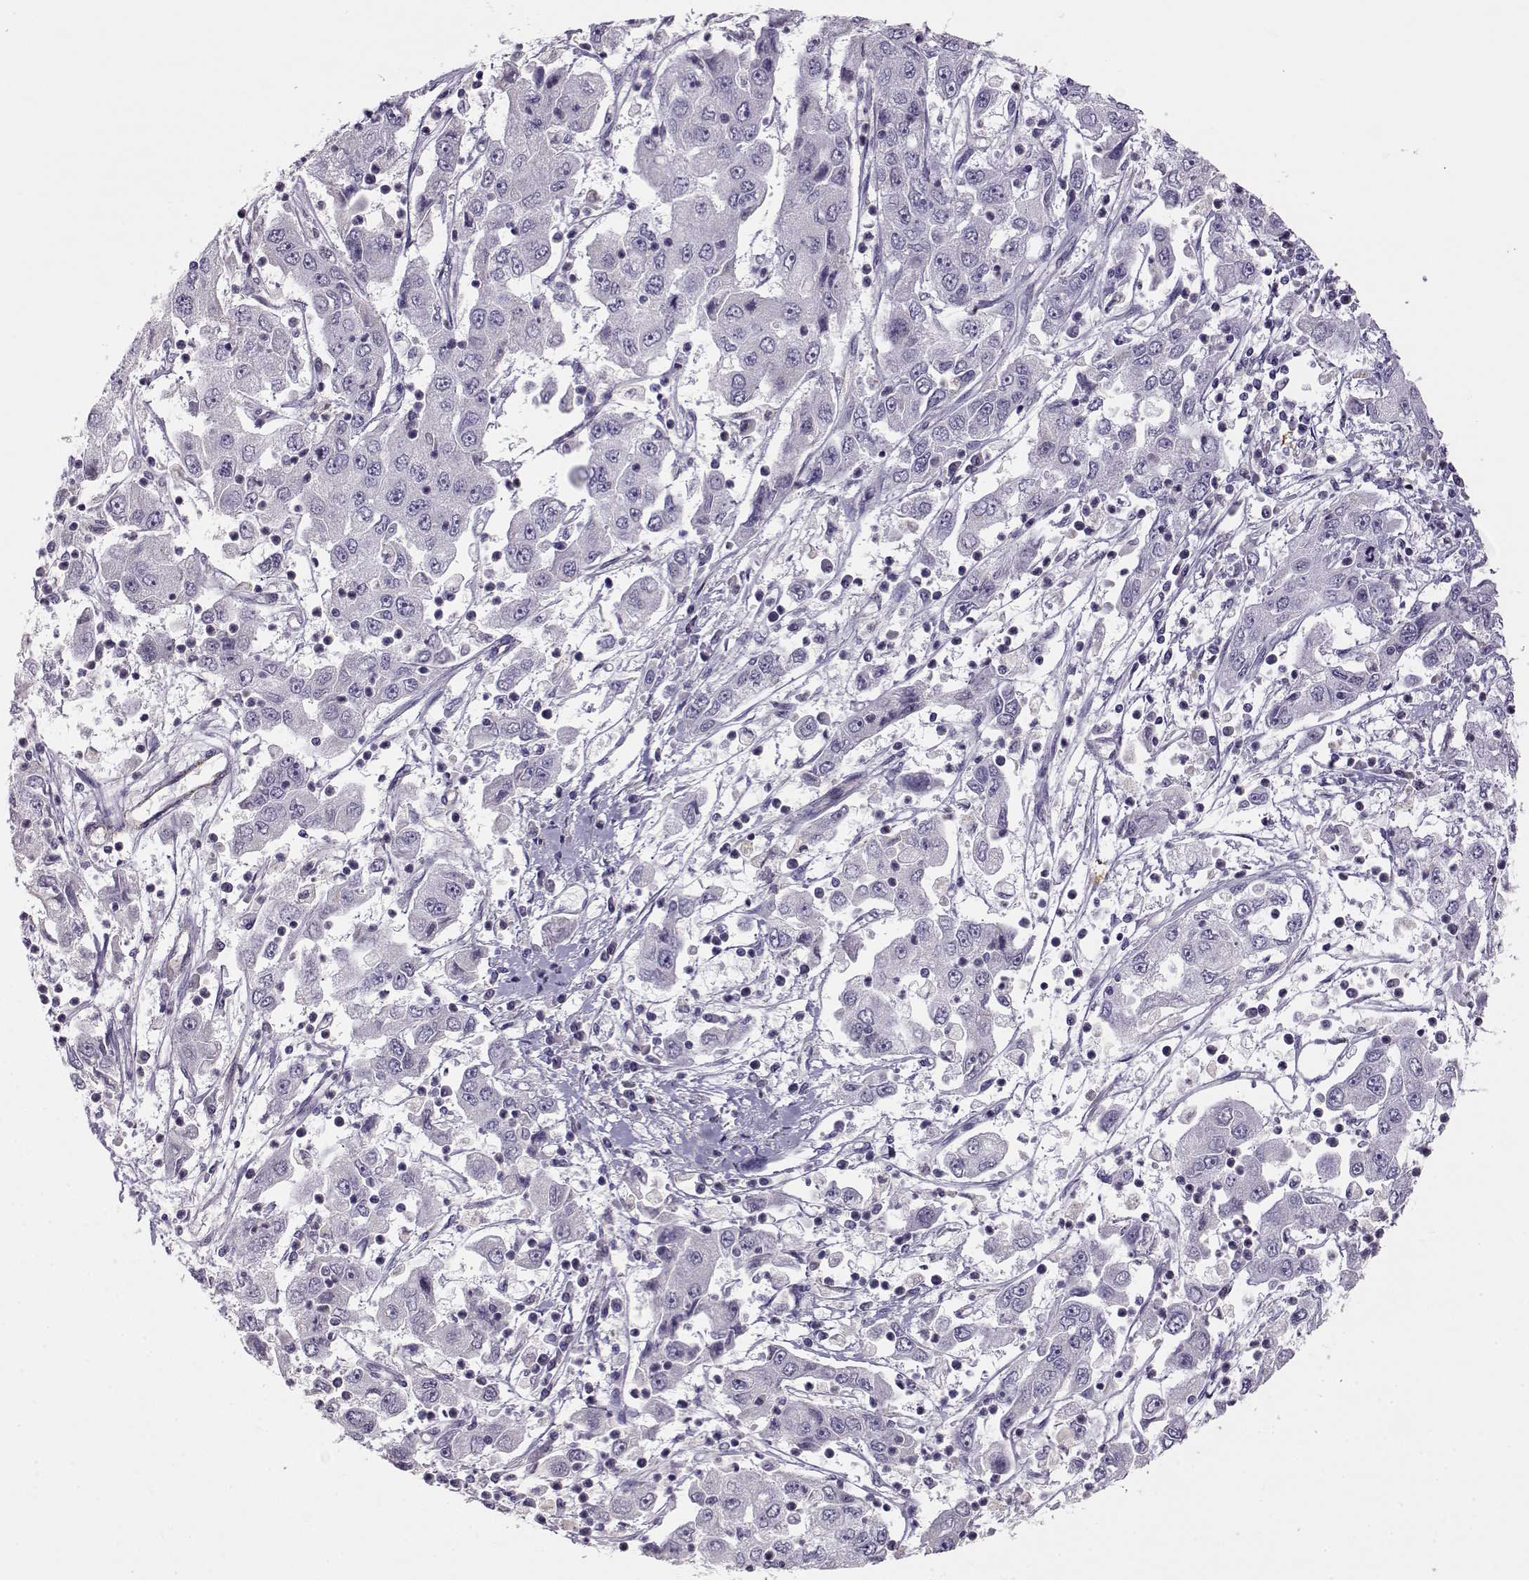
{"staining": {"intensity": "negative", "quantity": "none", "location": "none"}, "tissue": "cervical cancer", "cell_type": "Tumor cells", "image_type": "cancer", "snomed": [{"axis": "morphology", "description": "Squamous cell carcinoma, NOS"}, {"axis": "topography", "description": "Cervix"}], "caption": "IHC micrograph of neoplastic tissue: human squamous cell carcinoma (cervical) stained with DAB exhibits no significant protein staining in tumor cells.", "gene": "ENDOU", "patient": {"sex": "female", "age": 36}}